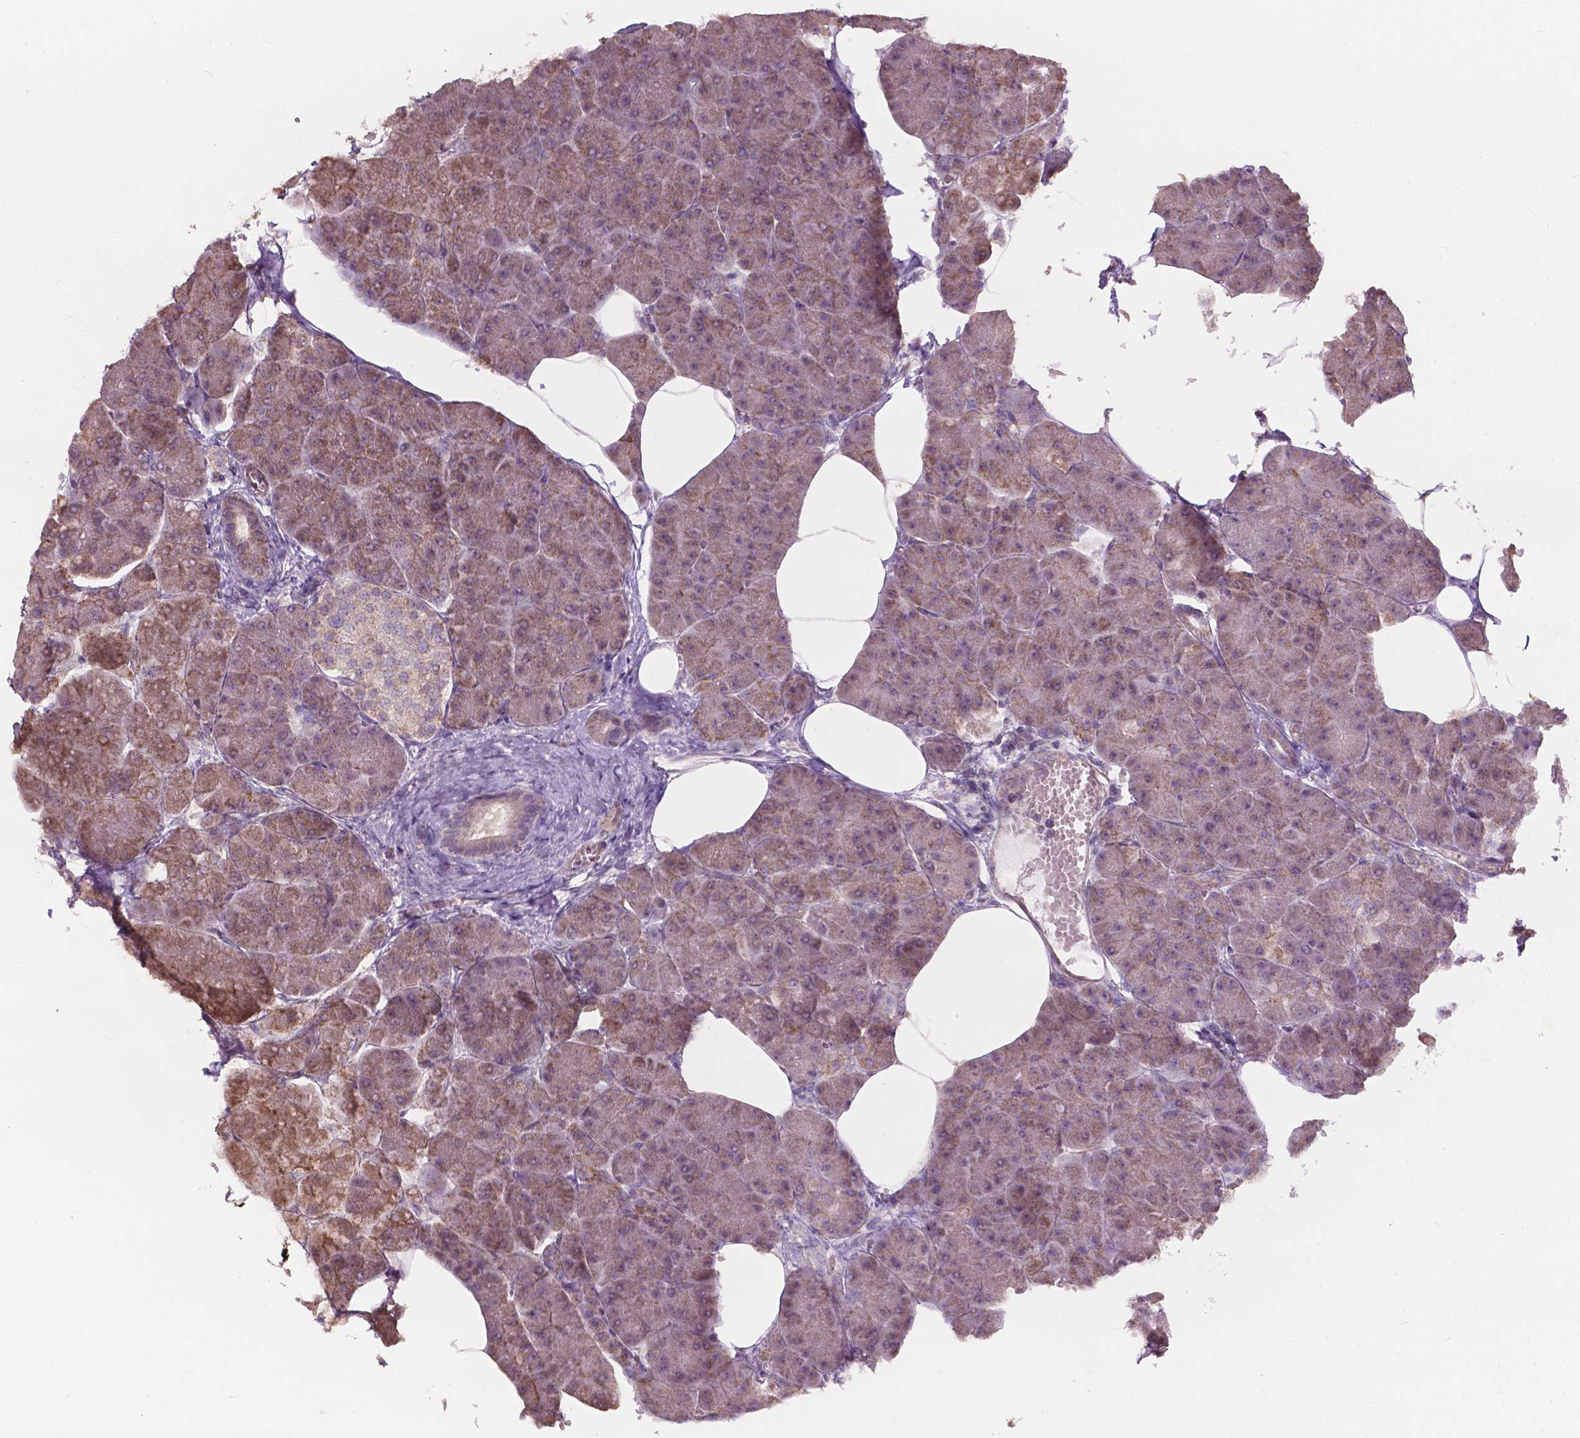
{"staining": {"intensity": "weak", "quantity": ">75%", "location": "cytoplasmic/membranous"}, "tissue": "pancreas", "cell_type": "Exocrine glandular cells", "image_type": "normal", "snomed": [{"axis": "morphology", "description": "Normal tissue, NOS"}, {"axis": "topography", "description": "Adipose tissue"}, {"axis": "topography", "description": "Pancreas"}, {"axis": "topography", "description": "Peripheral nerve tissue"}], "caption": "This histopathology image demonstrates immunohistochemistry staining of unremarkable human pancreas, with low weak cytoplasmic/membranous positivity in about >75% of exocrine glandular cells.", "gene": "NDUFA10", "patient": {"sex": "female", "age": 58}}